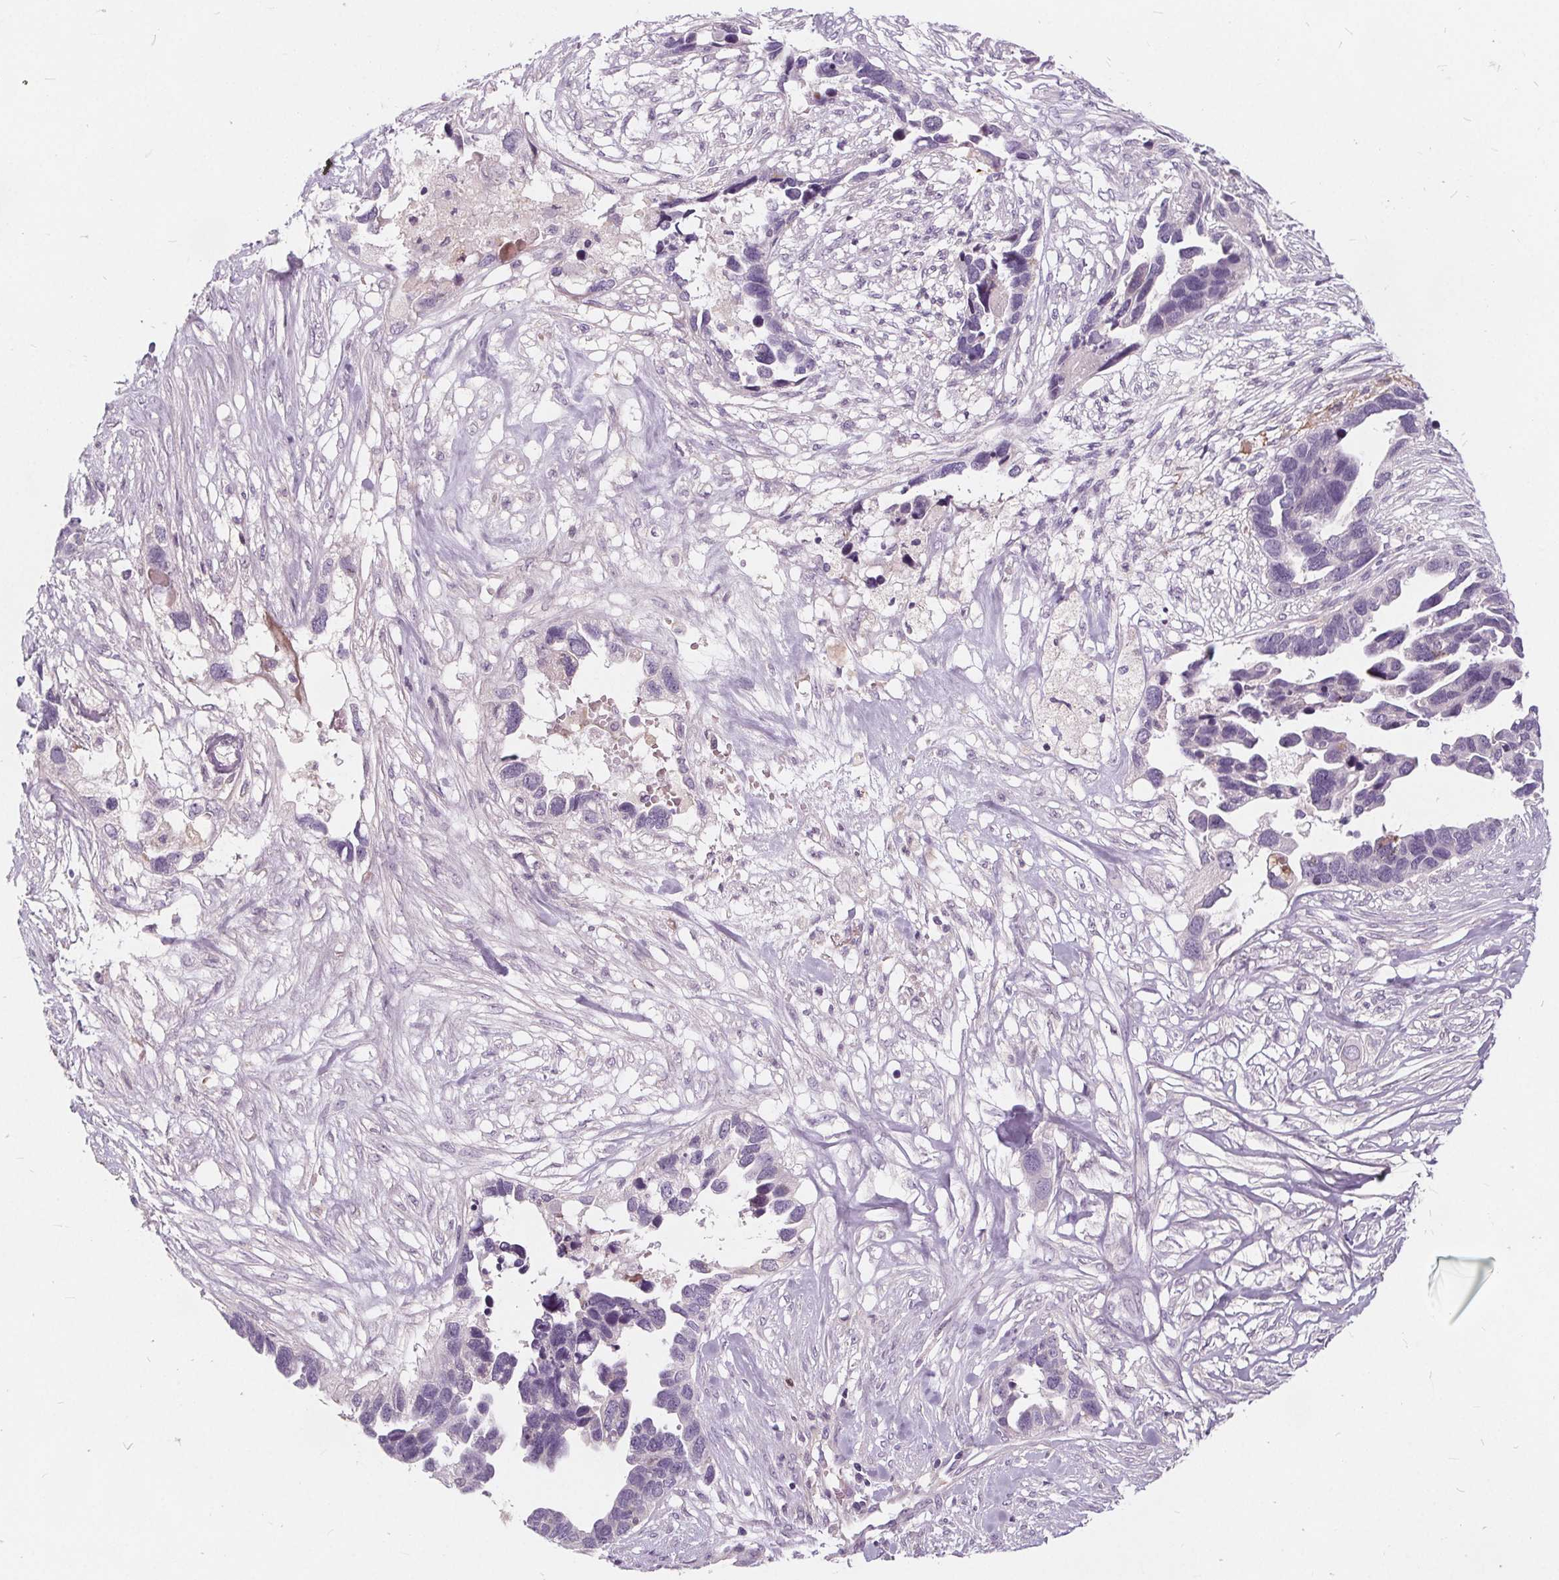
{"staining": {"intensity": "negative", "quantity": "none", "location": "none"}, "tissue": "ovarian cancer", "cell_type": "Tumor cells", "image_type": "cancer", "snomed": [{"axis": "morphology", "description": "Cystadenocarcinoma, serous, NOS"}, {"axis": "topography", "description": "Ovary"}], "caption": "The immunohistochemistry micrograph has no significant staining in tumor cells of ovarian serous cystadenocarcinoma tissue.", "gene": "HAAO", "patient": {"sex": "female", "age": 54}}